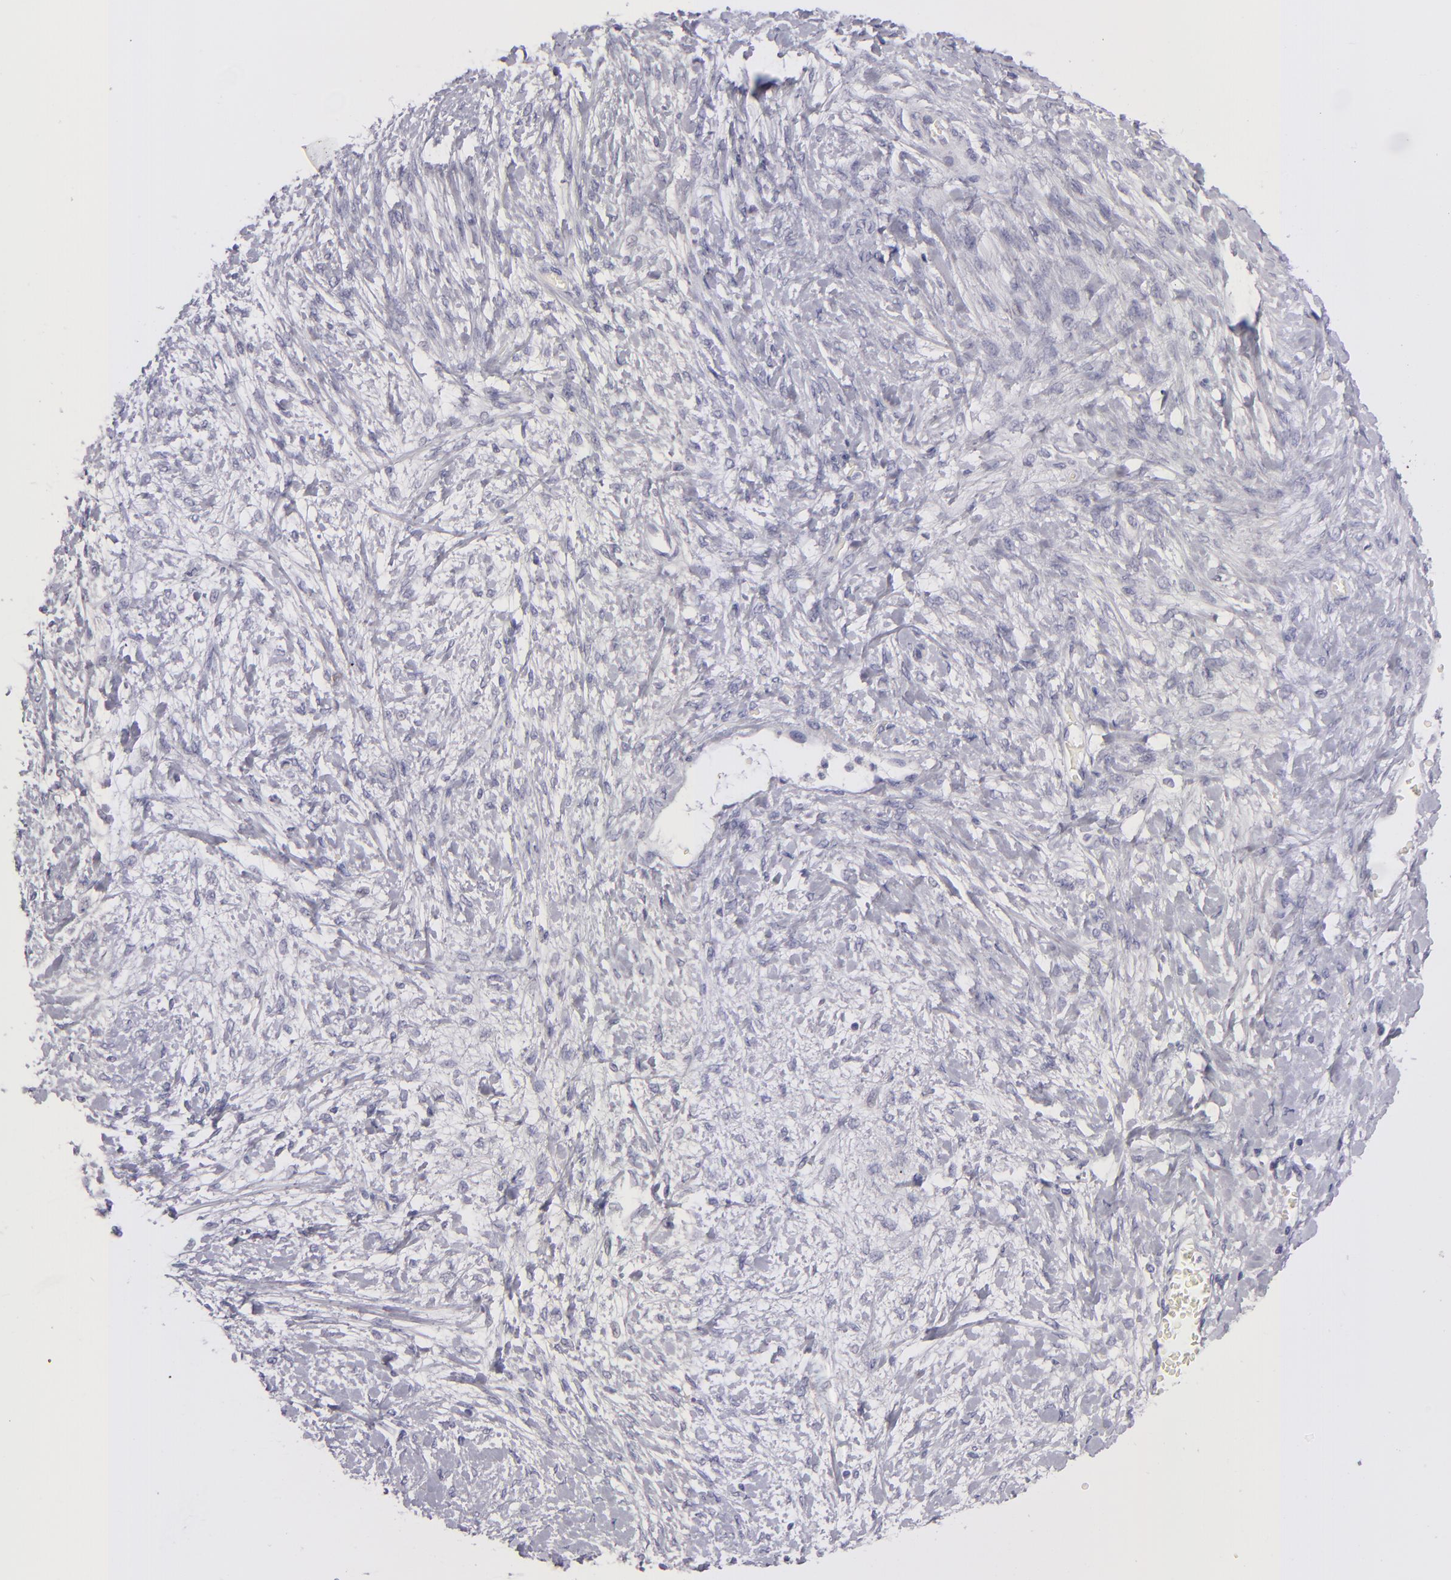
{"staining": {"intensity": "negative", "quantity": "none", "location": "none"}, "tissue": "ovarian cancer", "cell_type": "Tumor cells", "image_type": "cancer", "snomed": [{"axis": "morphology", "description": "Cystadenocarcinoma, serous, NOS"}, {"axis": "topography", "description": "Ovary"}], "caption": "DAB immunohistochemical staining of human serous cystadenocarcinoma (ovarian) exhibits no significant positivity in tumor cells.", "gene": "TNNC1", "patient": {"sex": "female", "age": 69}}